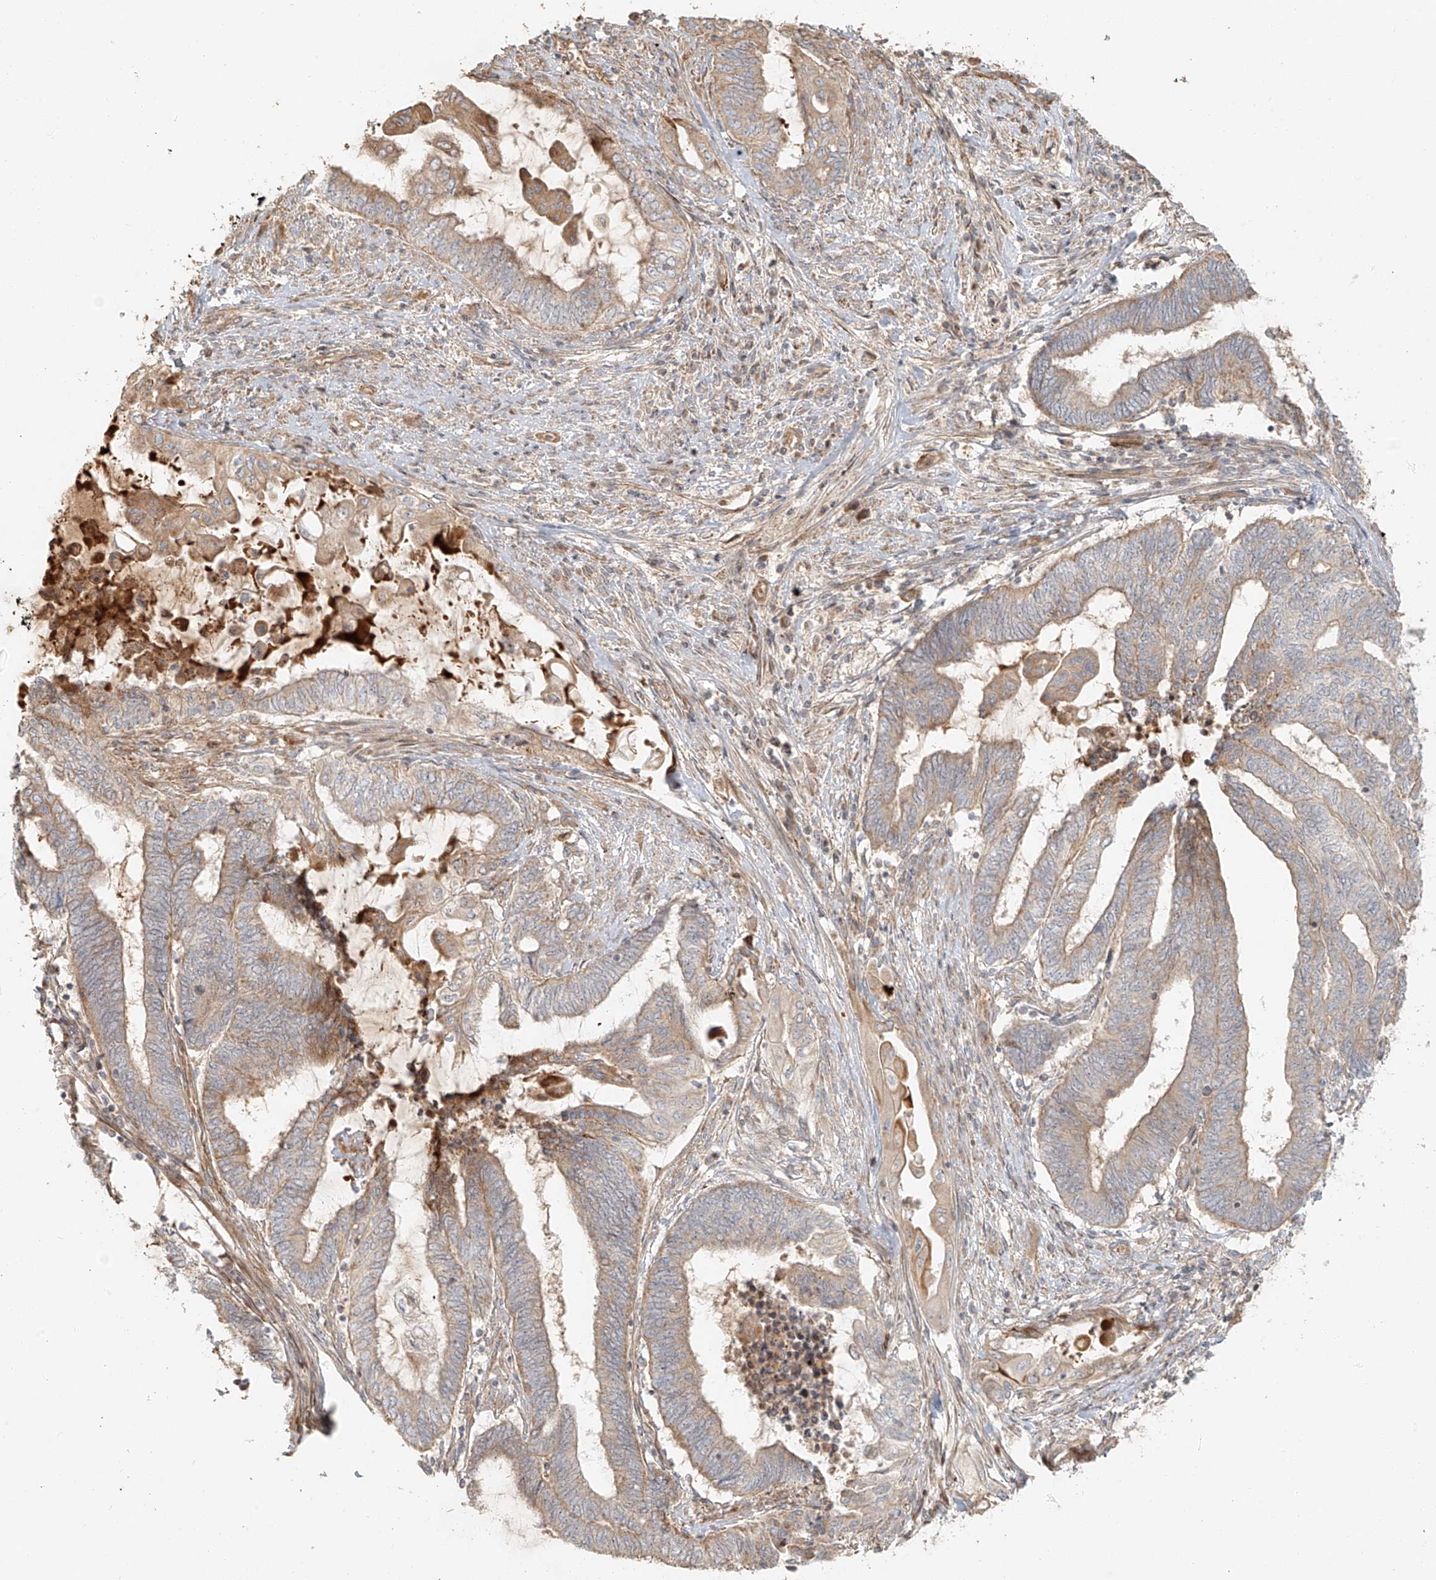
{"staining": {"intensity": "moderate", "quantity": ">75%", "location": "cytoplasmic/membranous"}, "tissue": "endometrial cancer", "cell_type": "Tumor cells", "image_type": "cancer", "snomed": [{"axis": "morphology", "description": "Adenocarcinoma, NOS"}, {"axis": "topography", "description": "Uterus"}, {"axis": "topography", "description": "Endometrium"}], "caption": "A brown stain labels moderate cytoplasmic/membranous staining of a protein in human adenocarcinoma (endometrial) tumor cells.", "gene": "MIPEP", "patient": {"sex": "female", "age": 70}}